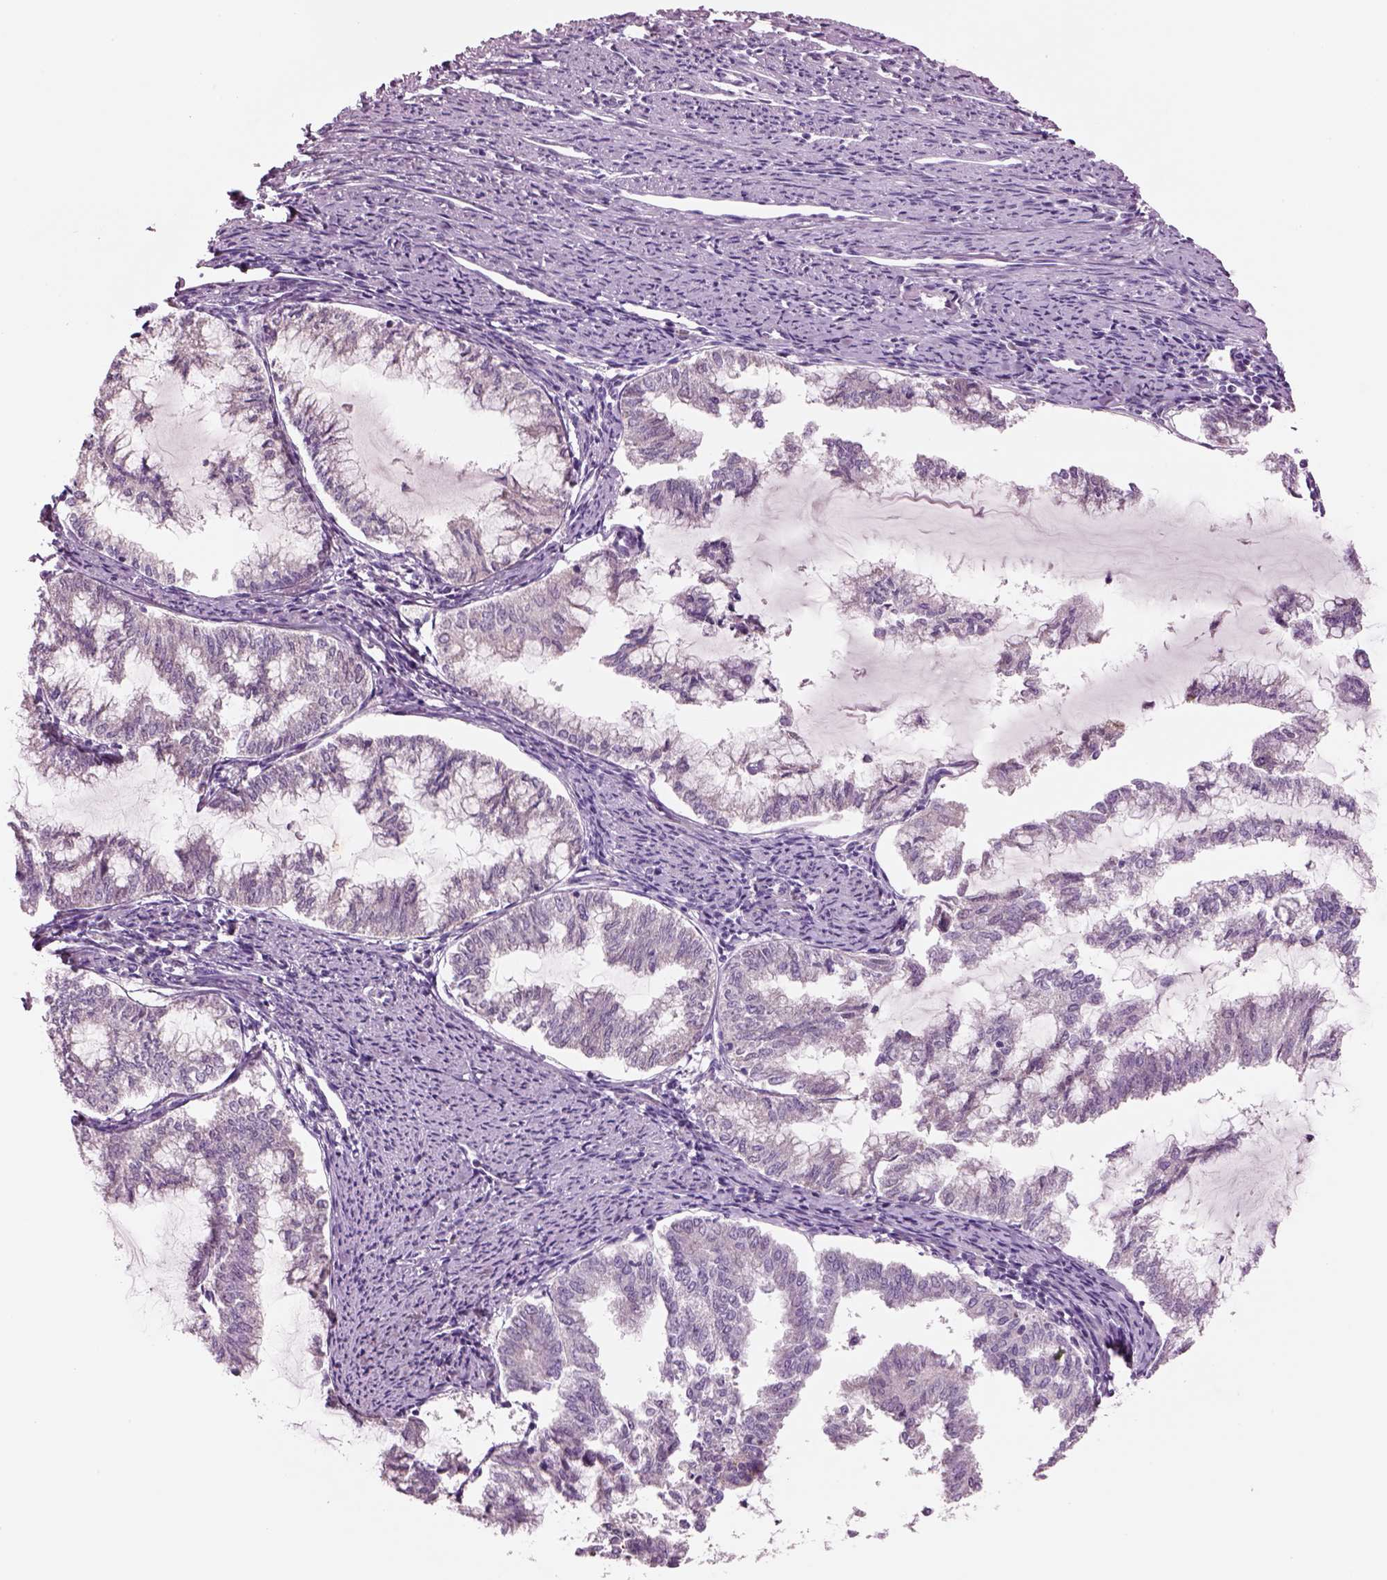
{"staining": {"intensity": "negative", "quantity": "none", "location": "none"}, "tissue": "endometrial cancer", "cell_type": "Tumor cells", "image_type": "cancer", "snomed": [{"axis": "morphology", "description": "Adenocarcinoma, NOS"}, {"axis": "topography", "description": "Endometrium"}], "caption": "Endometrial adenocarcinoma was stained to show a protein in brown. There is no significant staining in tumor cells.", "gene": "PLPP7", "patient": {"sex": "female", "age": 79}}